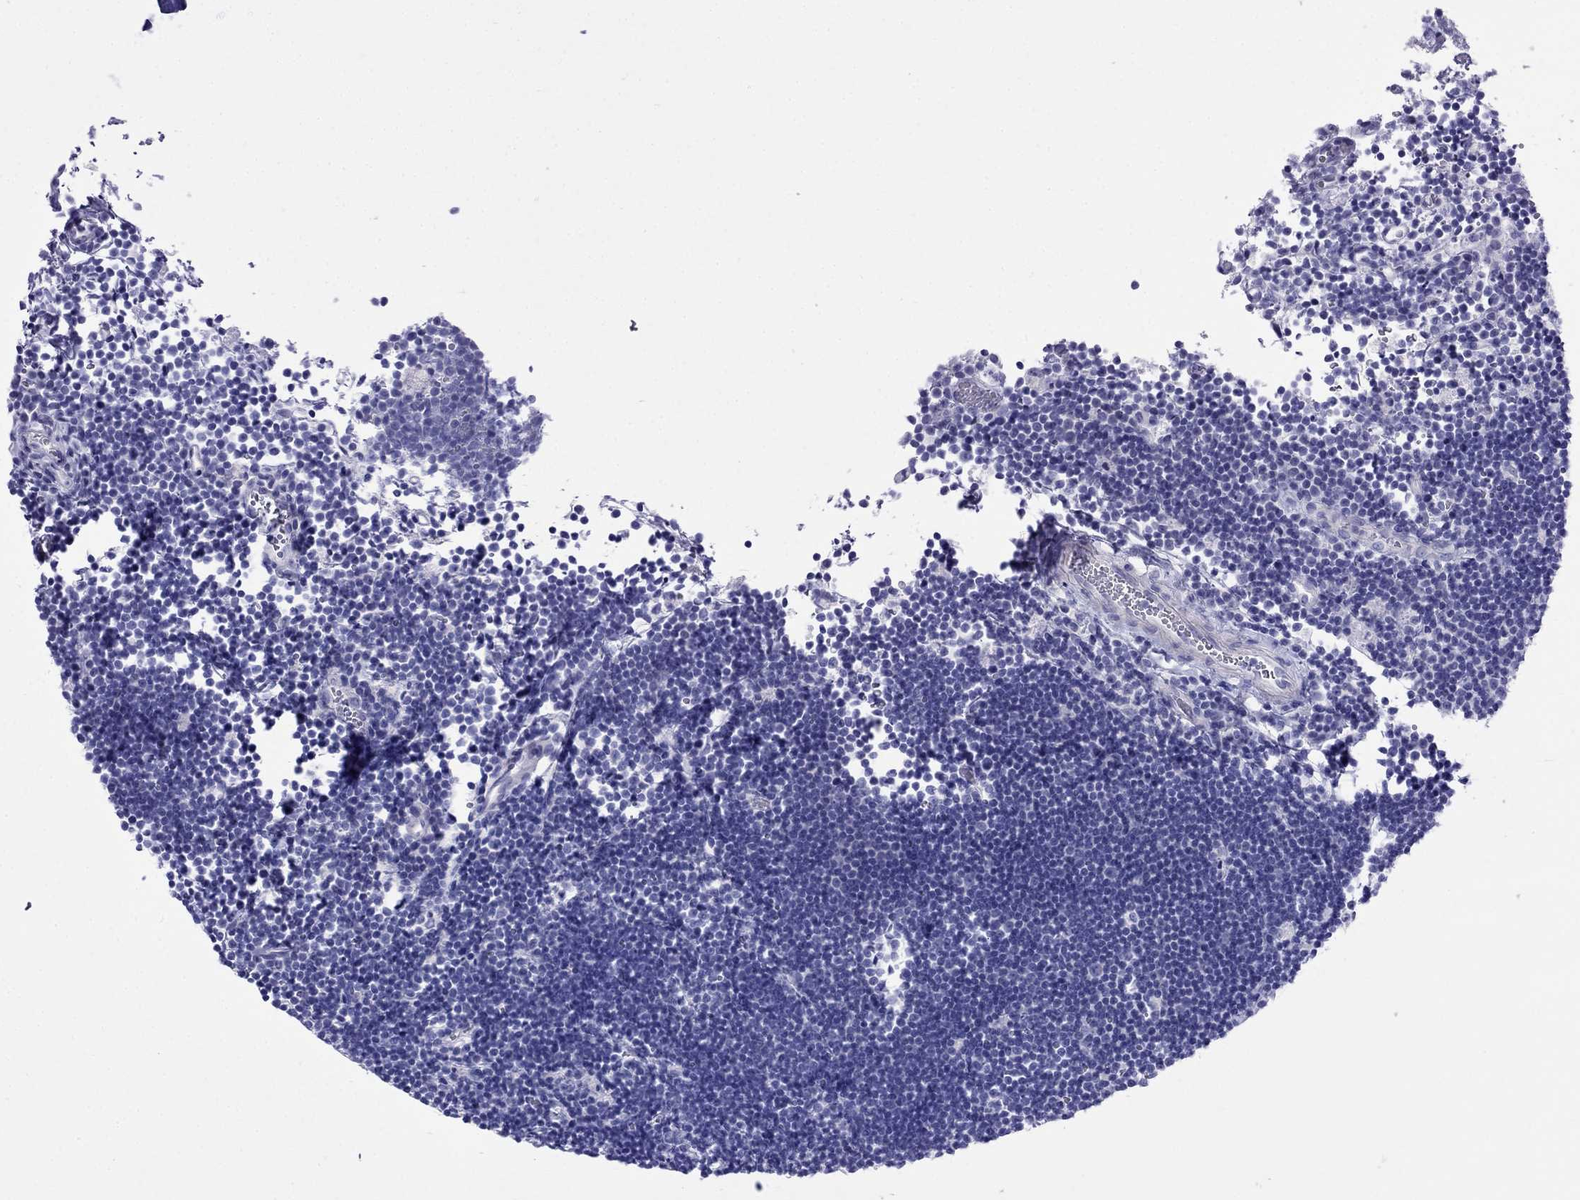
{"staining": {"intensity": "negative", "quantity": "none", "location": "none"}, "tissue": "lymphoma", "cell_type": "Tumor cells", "image_type": "cancer", "snomed": [{"axis": "morphology", "description": "Malignant lymphoma, non-Hodgkin's type, Low grade"}, {"axis": "topography", "description": "Brain"}], "caption": "Immunohistochemistry micrograph of neoplastic tissue: malignant lymphoma, non-Hodgkin's type (low-grade) stained with DAB exhibits no significant protein staining in tumor cells.", "gene": "PCDHA6", "patient": {"sex": "female", "age": 66}}